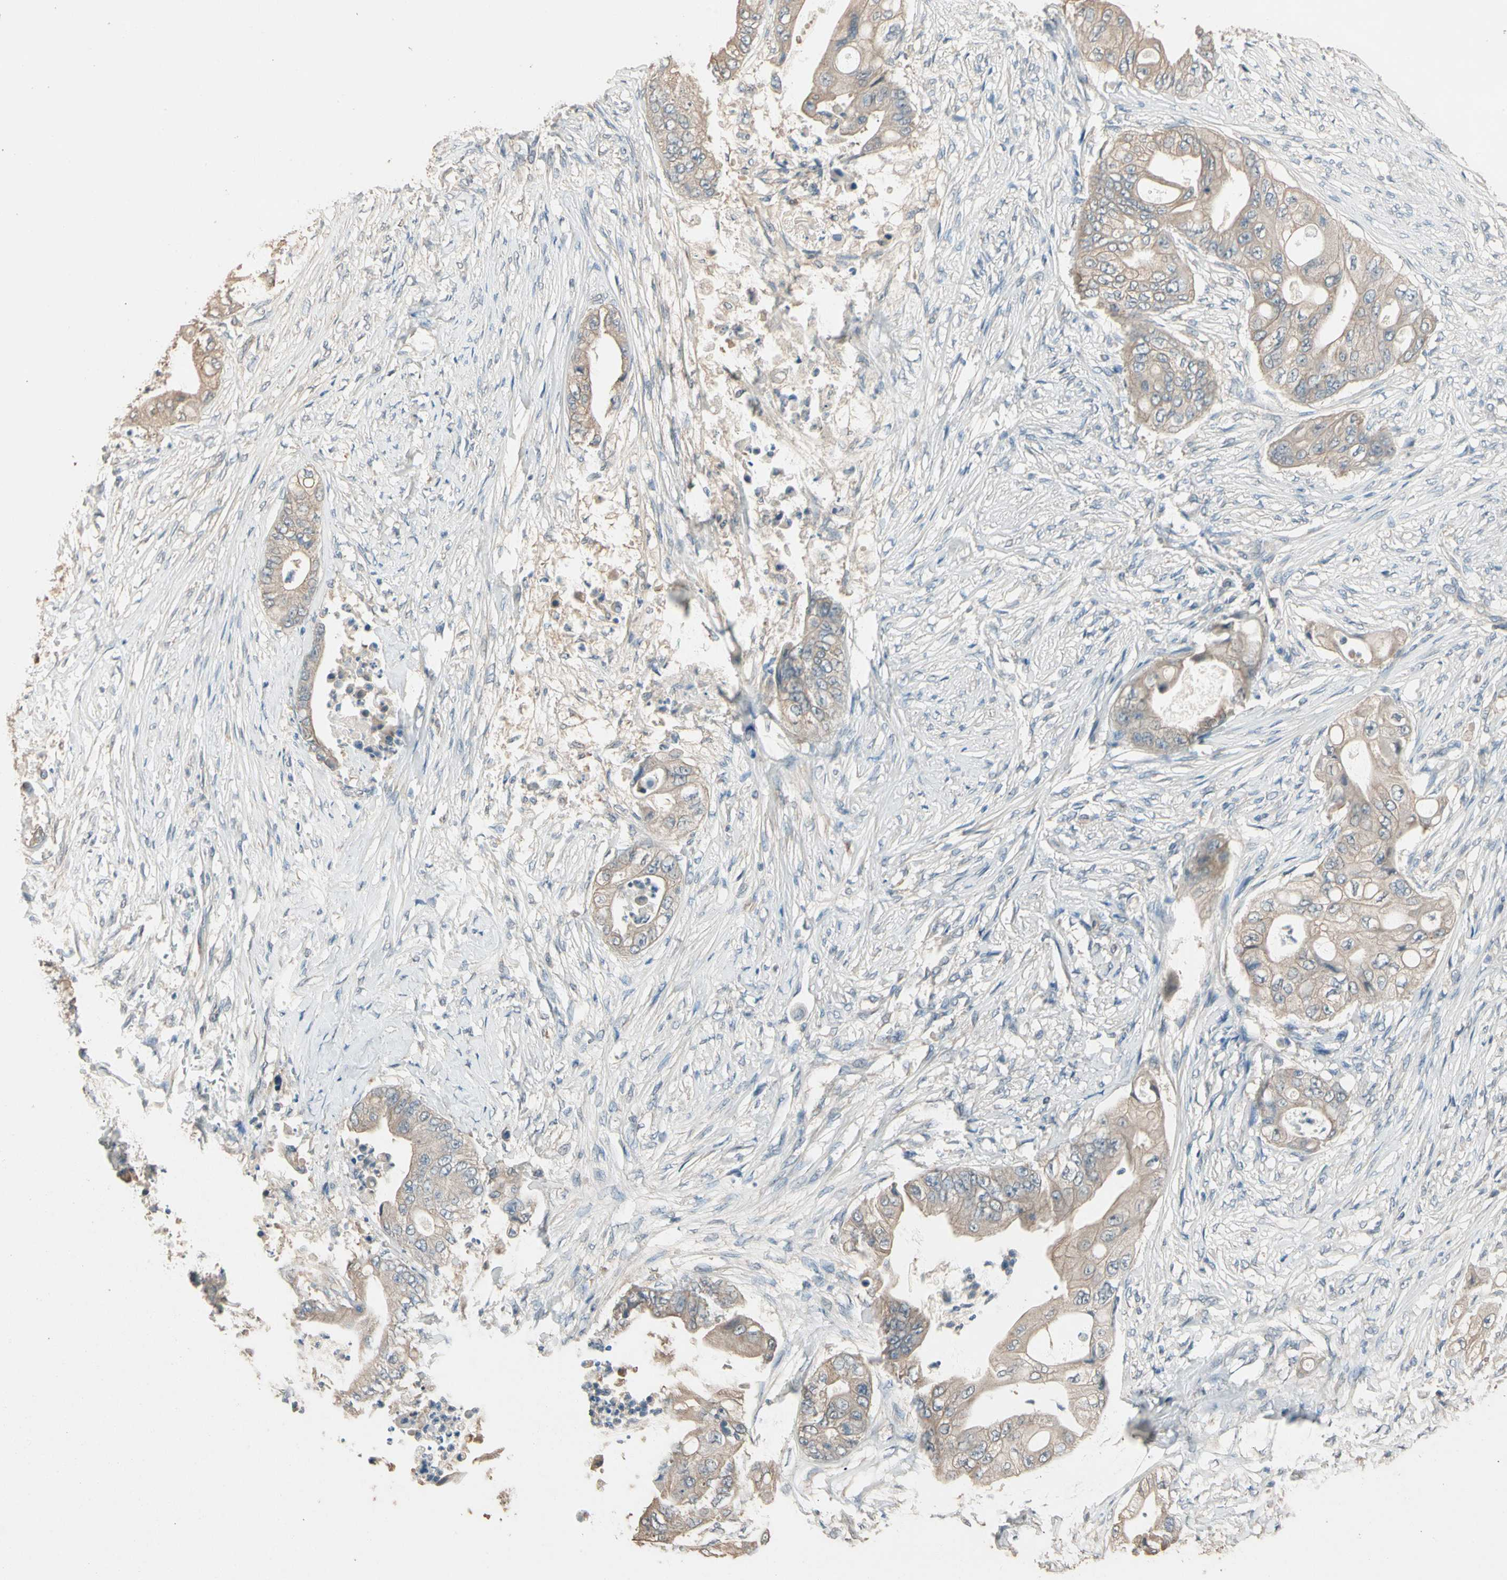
{"staining": {"intensity": "weak", "quantity": ">75%", "location": "cytoplasmic/membranous"}, "tissue": "stomach cancer", "cell_type": "Tumor cells", "image_type": "cancer", "snomed": [{"axis": "morphology", "description": "Adenocarcinoma, NOS"}, {"axis": "topography", "description": "Stomach"}], "caption": "High-power microscopy captured an immunohistochemistry photomicrograph of adenocarcinoma (stomach), revealing weak cytoplasmic/membranous positivity in about >75% of tumor cells.", "gene": "MAP3K7", "patient": {"sex": "female", "age": 73}}